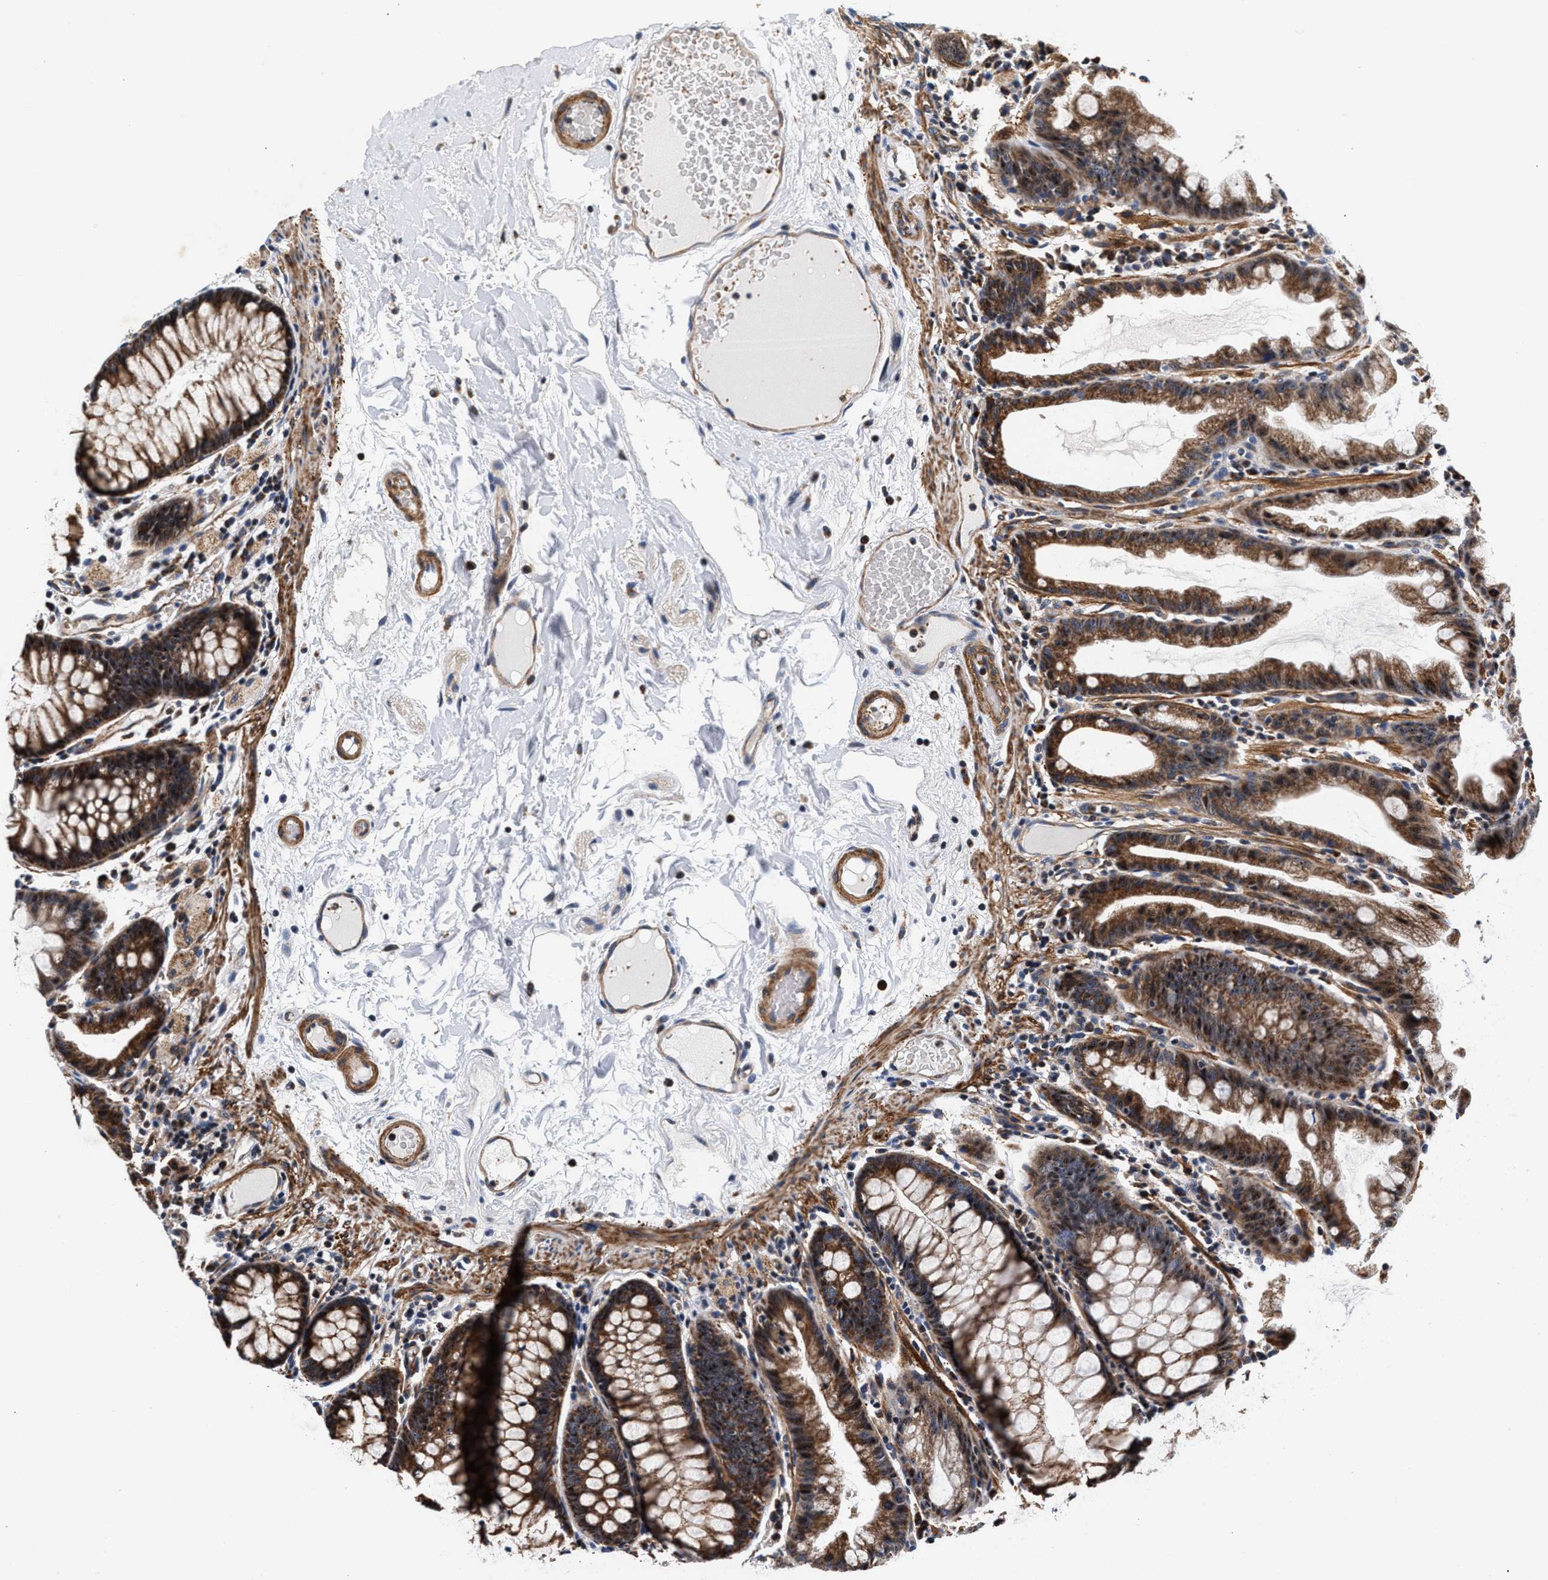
{"staining": {"intensity": "moderate", "quantity": ">75%", "location": "cytoplasmic/membranous"}, "tissue": "colon", "cell_type": "Endothelial cells", "image_type": "normal", "snomed": [{"axis": "morphology", "description": "Normal tissue, NOS"}, {"axis": "topography", "description": "Smooth muscle"}, {"axis": "topography", "description": "Colon"}], "caption": "Normal colon shows moderate cytoplasmic/membranous expression in about >75% of endothelial cells, visualized by immunohistochemistry.", "gene": "SGK1", "patient": {"sex": "male", "age": 67}}